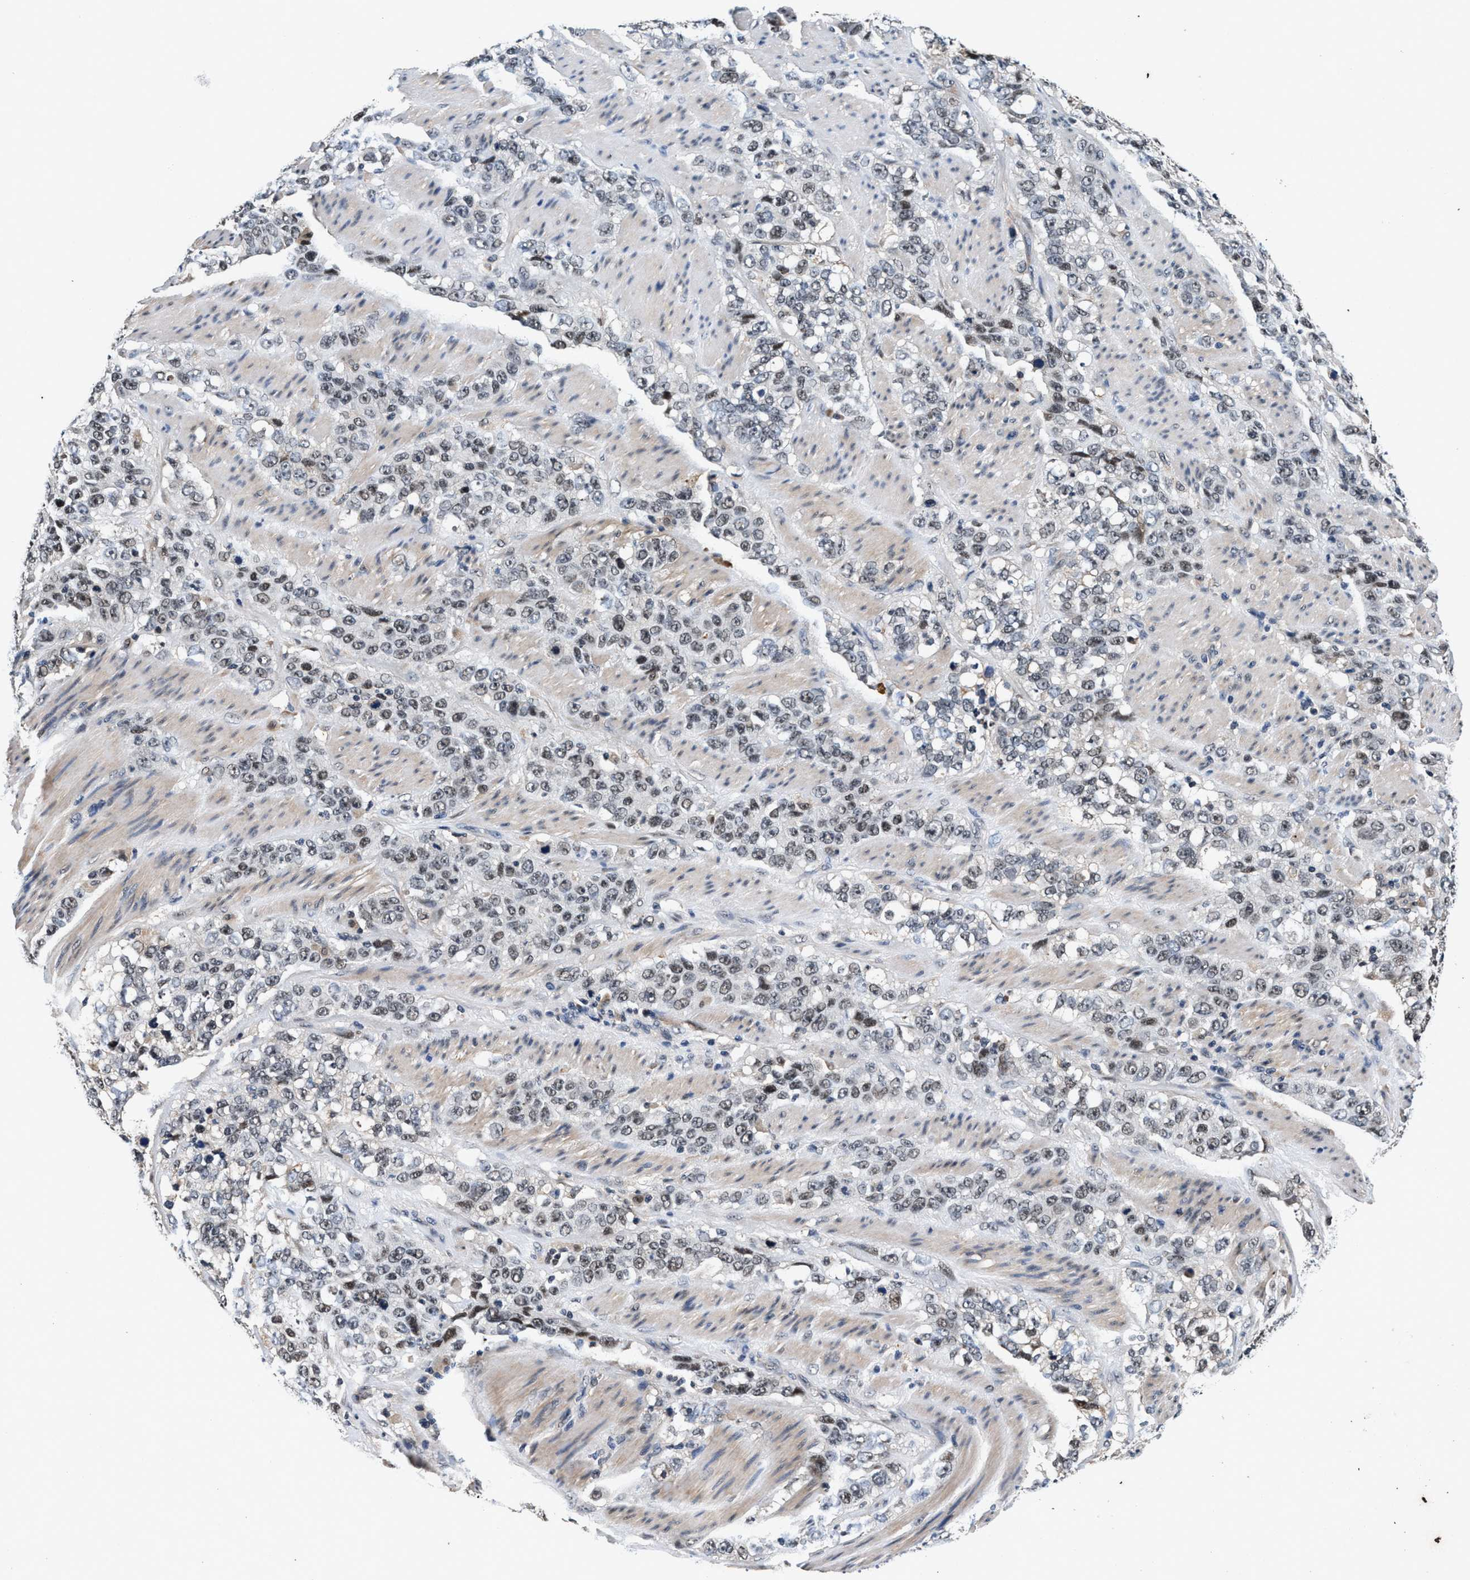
{"staining": {"intensity": "weak", "quantity": "25%-75%", "location": "nuclear"}, "tissue": "stomach cancer", "cell_type": "Tumor cells", "image_type": "cancer", "snomed": [{"axis": "morphology", "description": "Adenocarcinoma, NOS"}, {"axis": "topography", "description": "Stomach"}], "caption": "There is low levels of weak nuclear expression in tumor cells of adenocarcinoma (stomach), as demonstrated by immunohistochemical staining (brown color).", "gene": "USP16", "patient": {"sex": "male", "age": 48}}